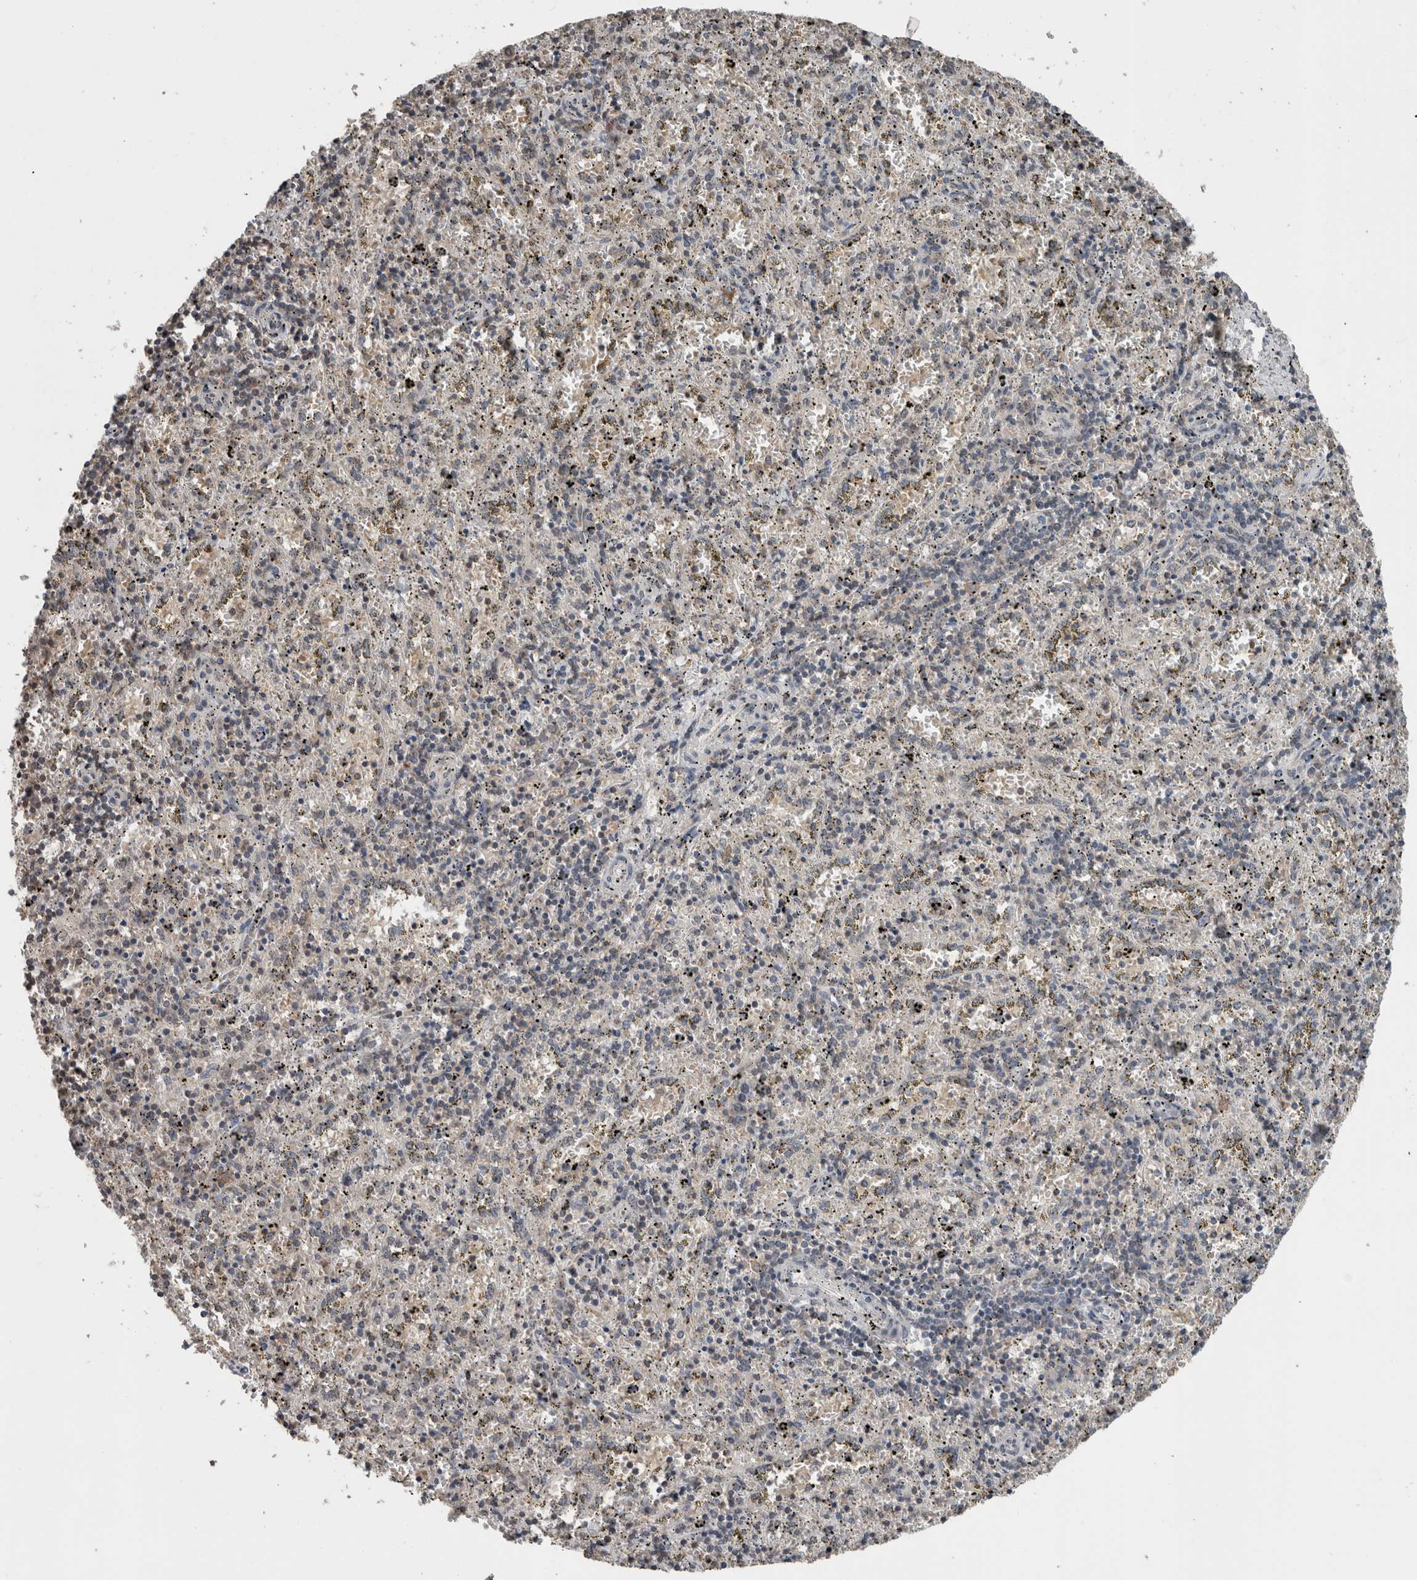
{"staining": {"intensity": "weak", "quantity": "25%-75%", "location": "cytoplasmic/membranous"}, "tissue": "spleen", "cell_type": "Cells in red pulp", "image_type": "normal", "snomed": [{"axis": "morphology", "description": "Normal tissue, NOS"}, {"axis": "topography", "description": "Spleen"}], "caption": "The image exhibits a brown stain indicating the presence of a protein in the cytoplasmic/membranous of cells in red pulp in spleen.", "gene": "MAFF", "patient": {"sex": "male", "age": 11}}